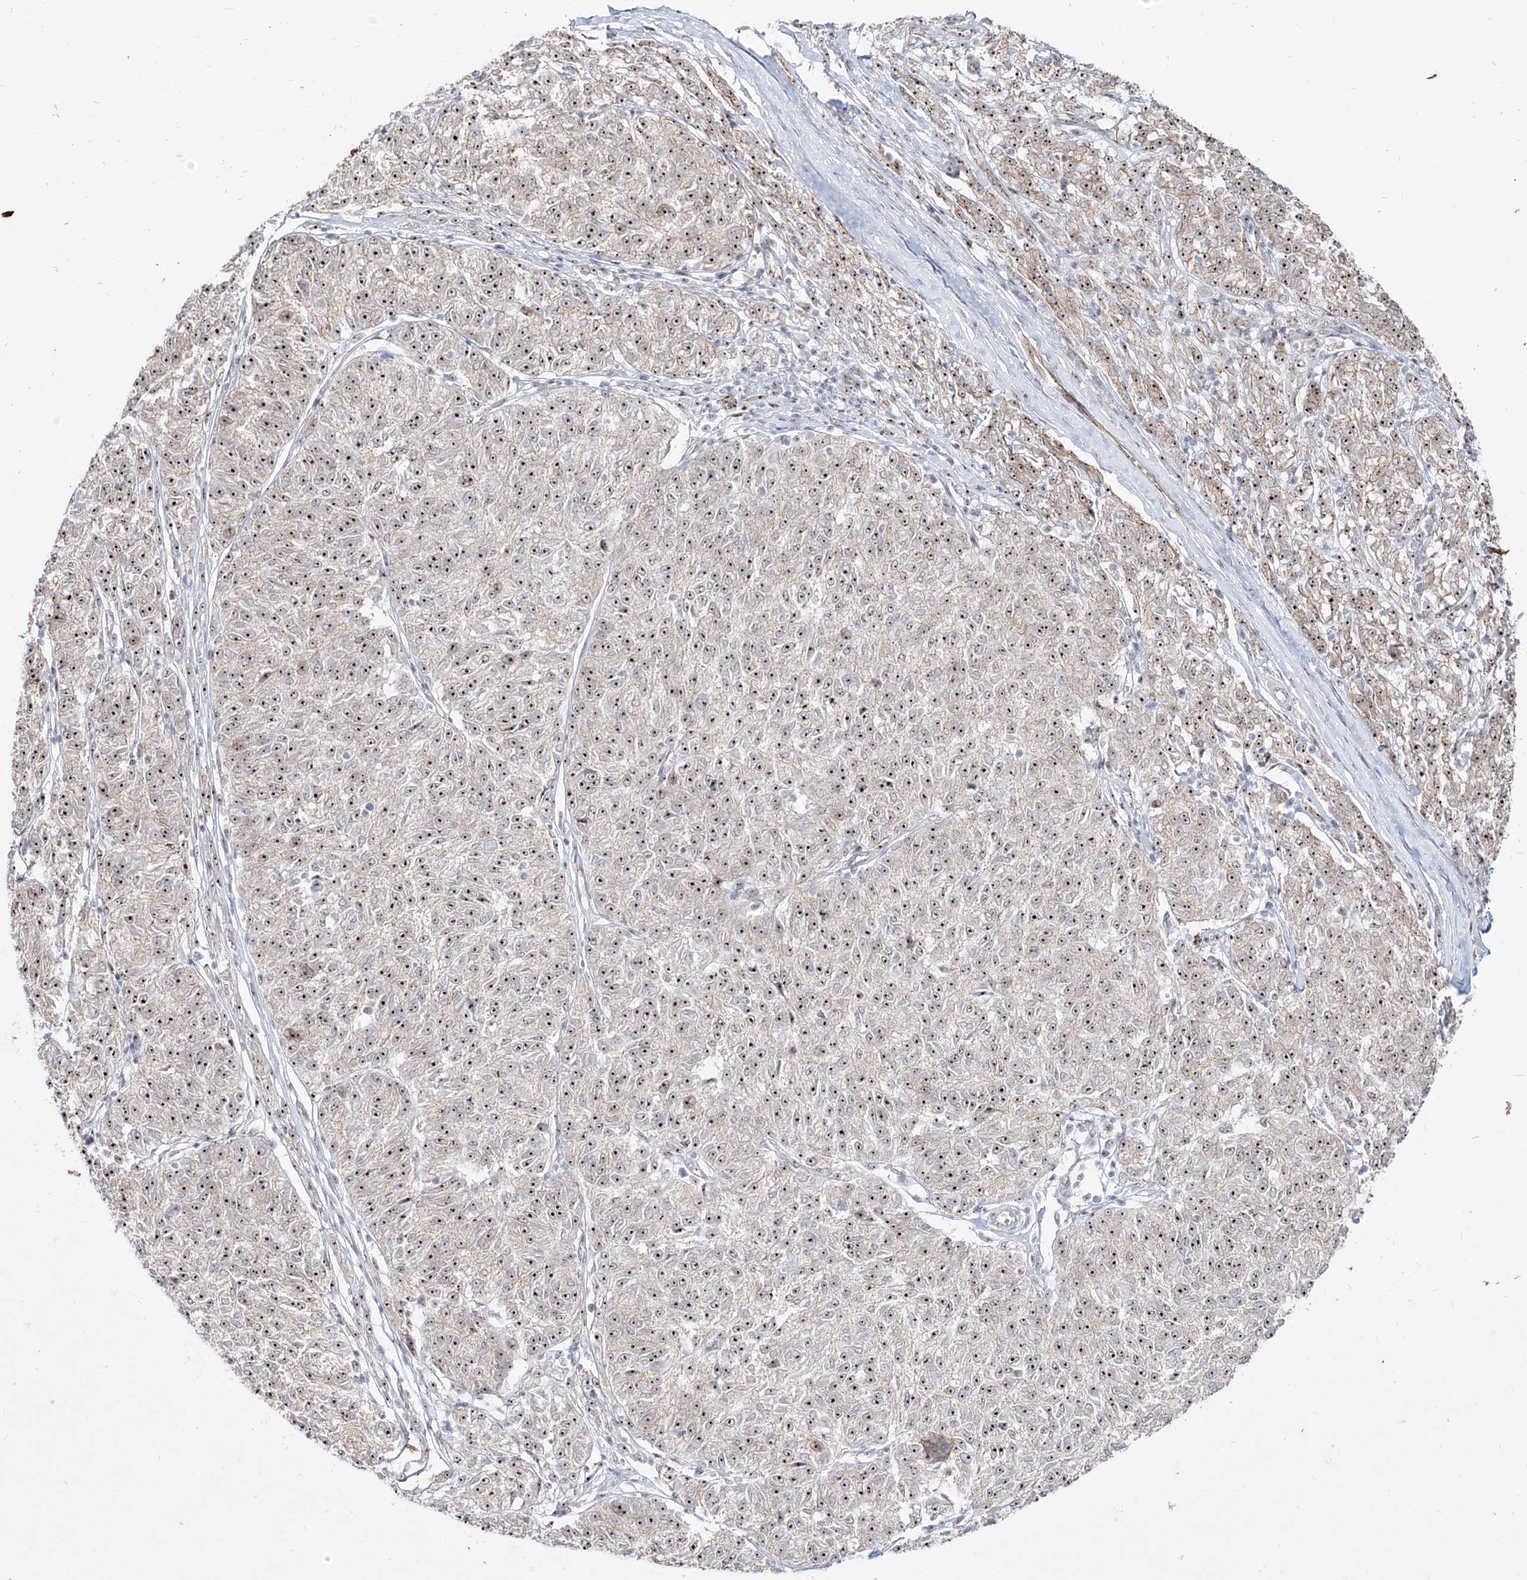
{"staining": {"intensity": "strong", "quantity": ">75%", "location": "nuclear"}, "tissue": "melanoma", "cell_type": "Tumor cells", "image_type": "cancer", "snomed": [{"axis": "morphology", "description": "Malignant melanoma, NOS"}, {"axis": "topography", "description": "Skin"}], "caption": "This micrograph demonstrates malignant melanoma stained with IHC to label a protein in brown. The nuclear of tumor cells show strong positivity for the protein. Nuclei are counter-stained blue.", "gene": "ZNF710", "patient": {"sex": "female", "age": 72}}